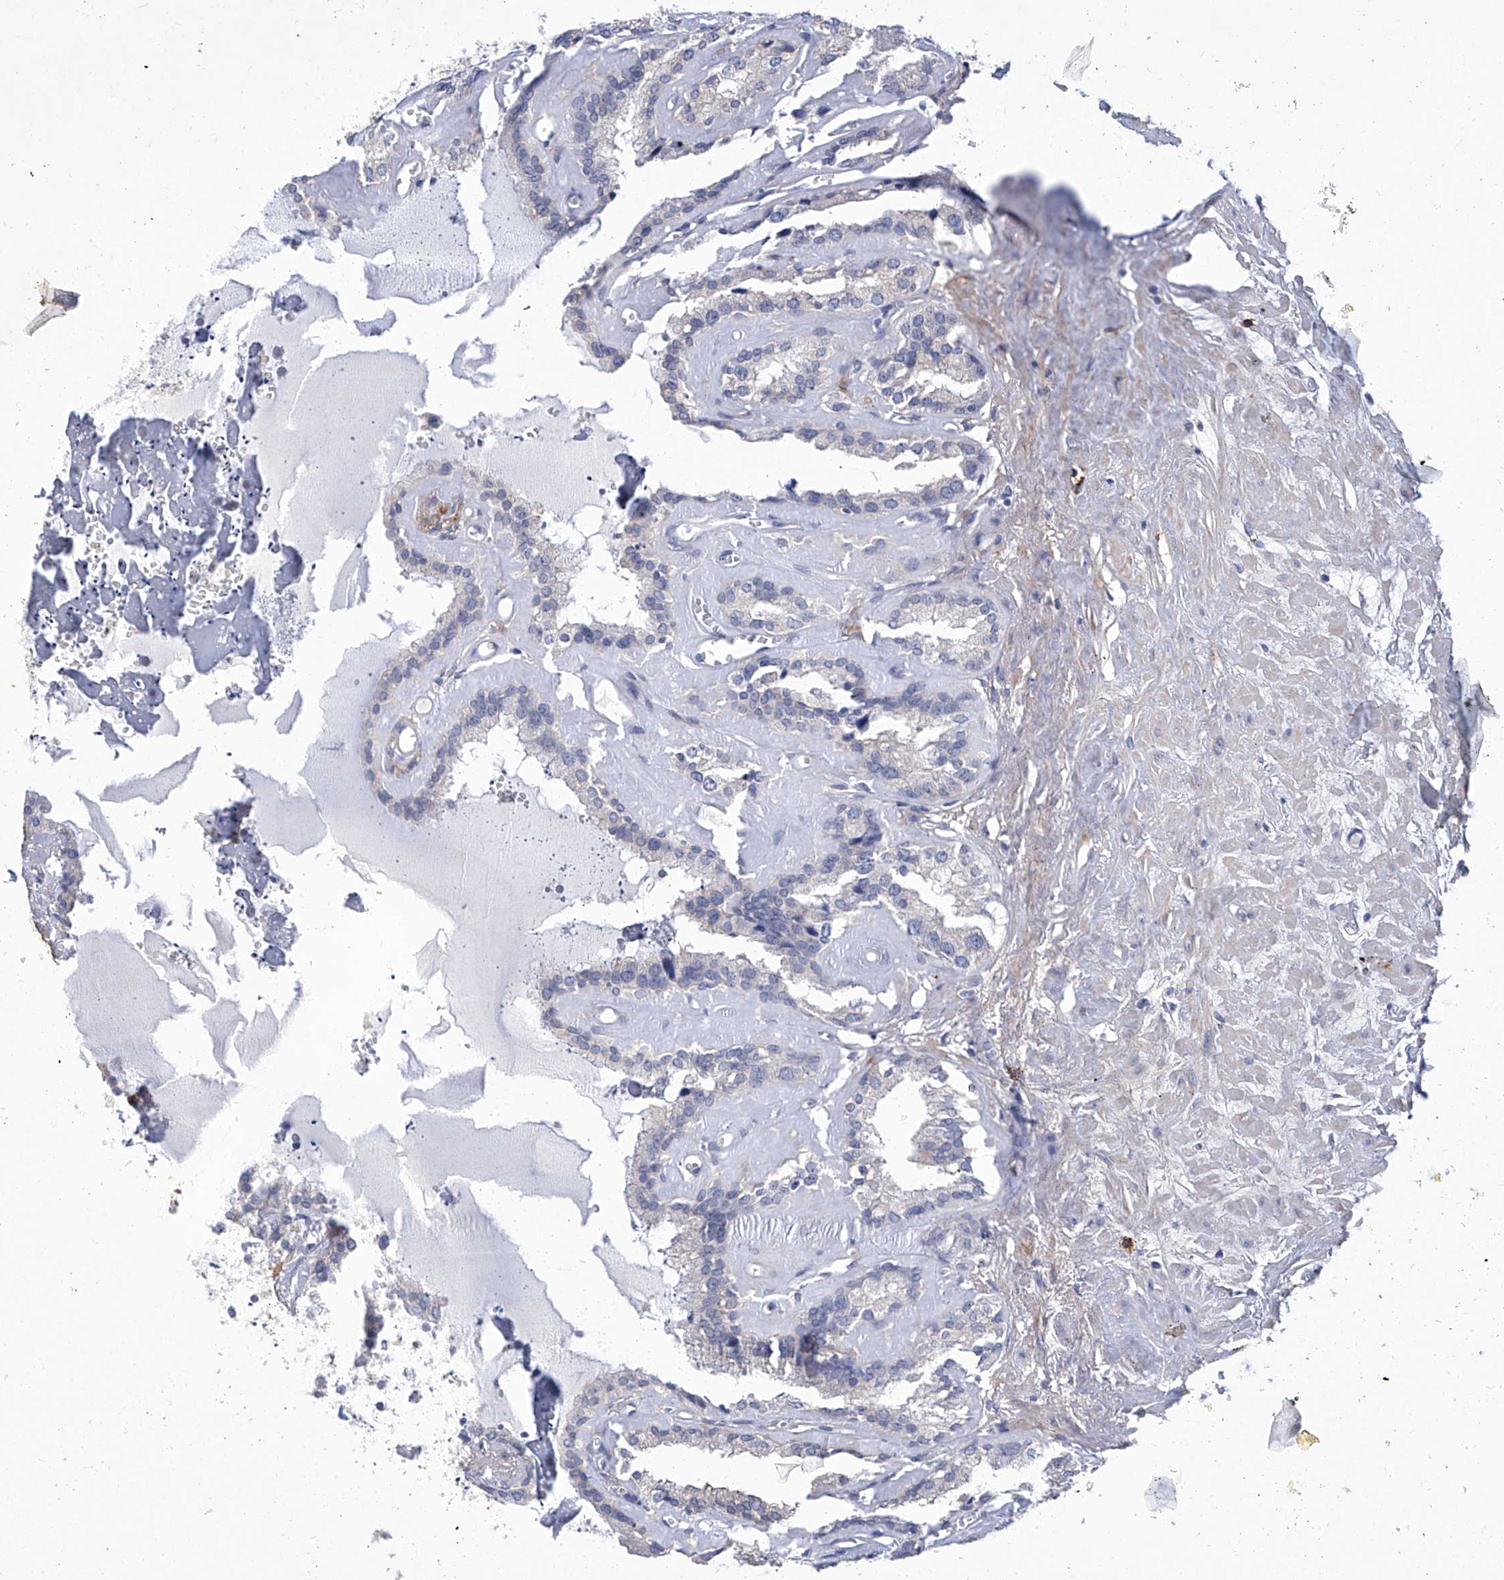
{"staining": {"intensity": "negative", "quantity": "none", "location": "none"}, "tissue": "seminal vesicle", "cell_type": "Glandular cells", "image_type": "normal", "snomed": [{"axis": "morphology", "description": "Normal tissue, NOS"}, {"axis": "topography", "description": "Prostate"}, {"axis": "topography", "description": "Seminal veicle"}], "caption": "Immunohistochemical staining of benign human seminal vesicle reveals no significant expression in glandular cells.", "gene": "IFNL2", "patient": {"sex": "male", "age": 59}}